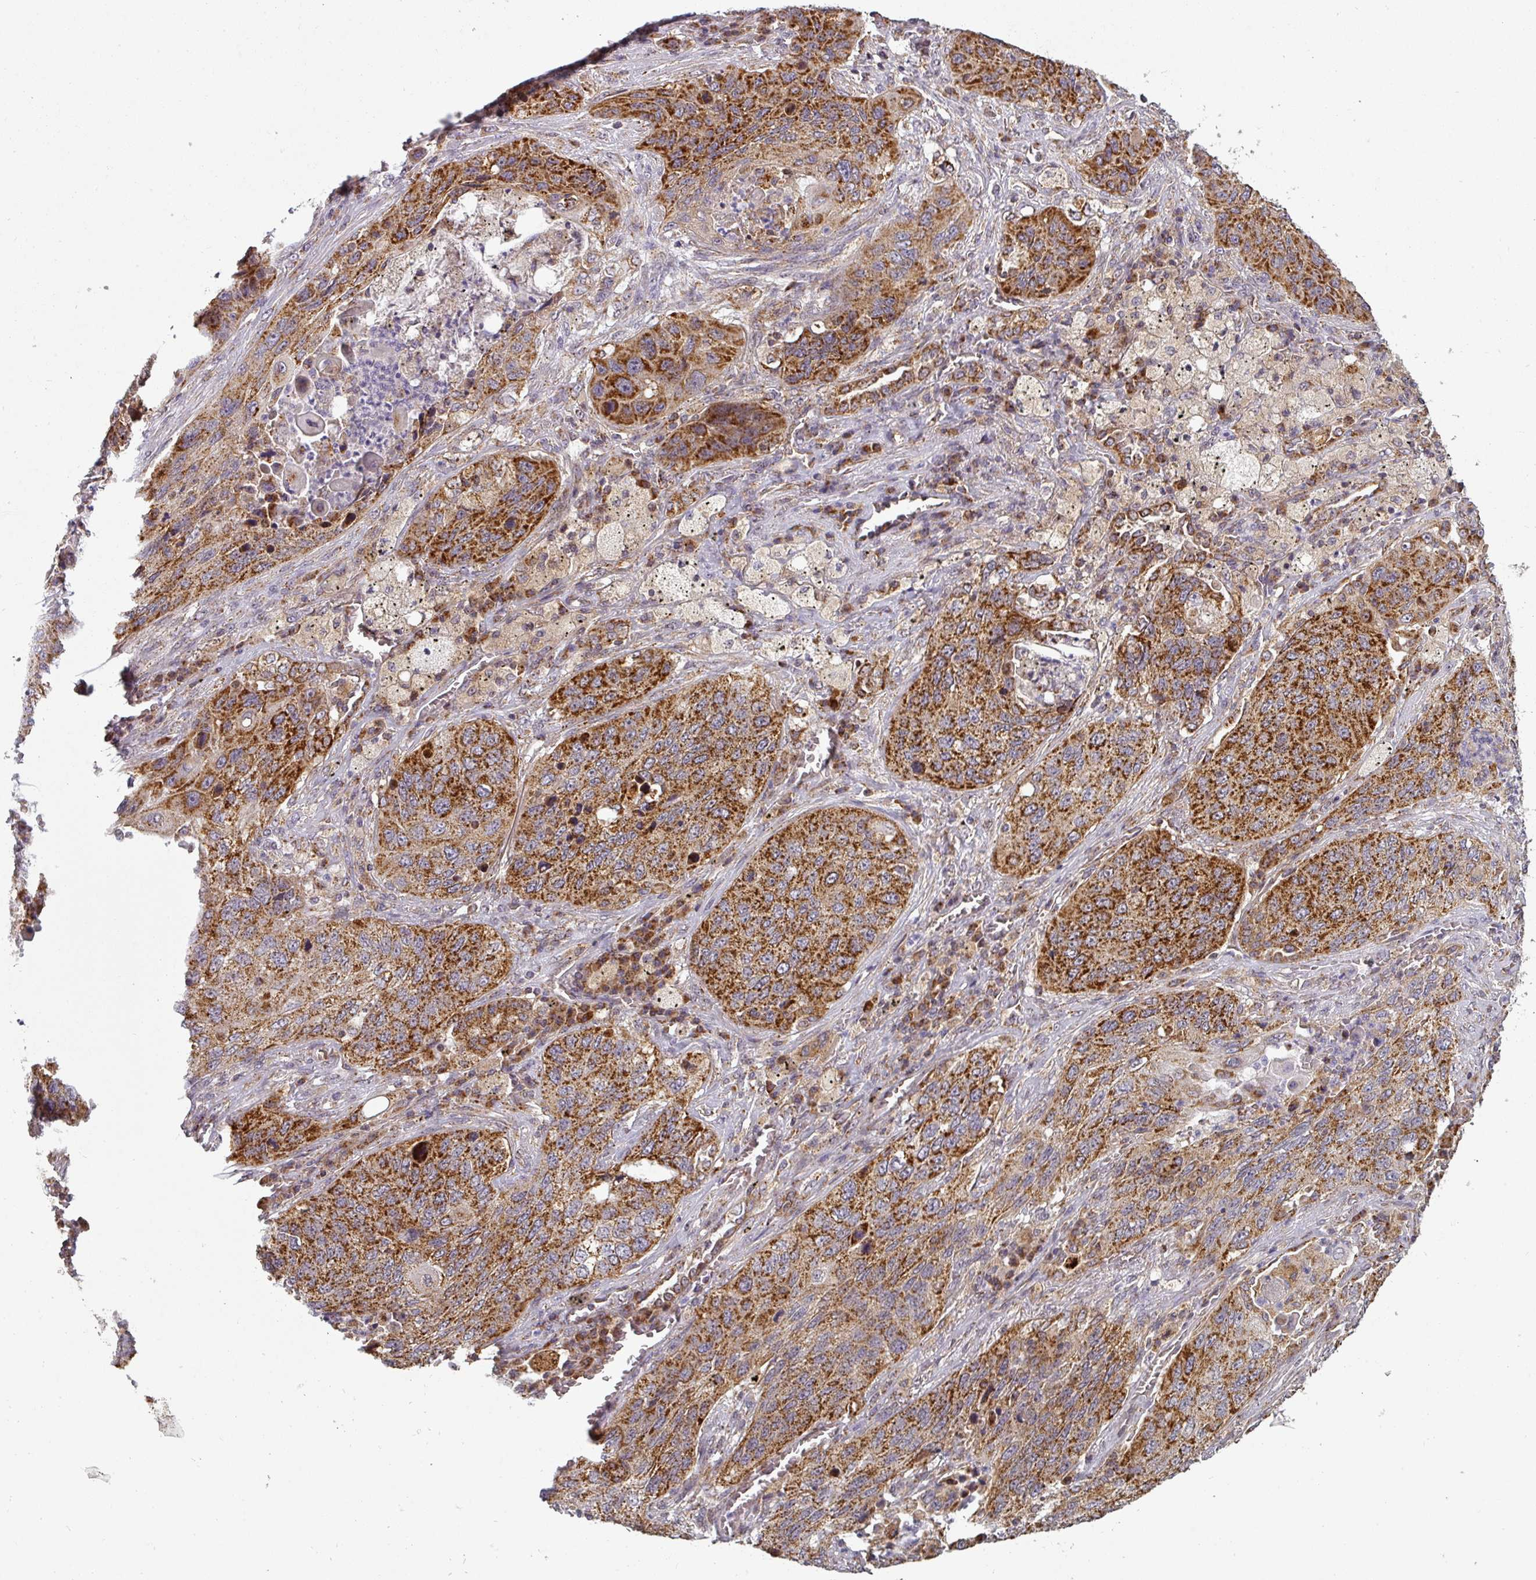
{"staining": {"intensity": "strong", "quantity": ">75%", "location": "cytoplasmic/membranous"}, "tissue": "lung cancer", "cell_type": "Tumor cells", "image_type": "cancer", "snomed": [{"axis": "morphology", "description": "Squamous cell carcinoma, NOS"}, {"axis": "topography", "description": "Lung"}], "caption": "A high-resolution photomicrograph shows IHC staining of lung cancer (squamous cell carcinoma), which displays strong cytoplasmic/membranous positivity in approximately >75% of tumor cells. The protein of interest is shown in brown color, while the nuclei are stained blue.", "gene": "MRPS16", "patient": {"sex": "female", "age": 63}}